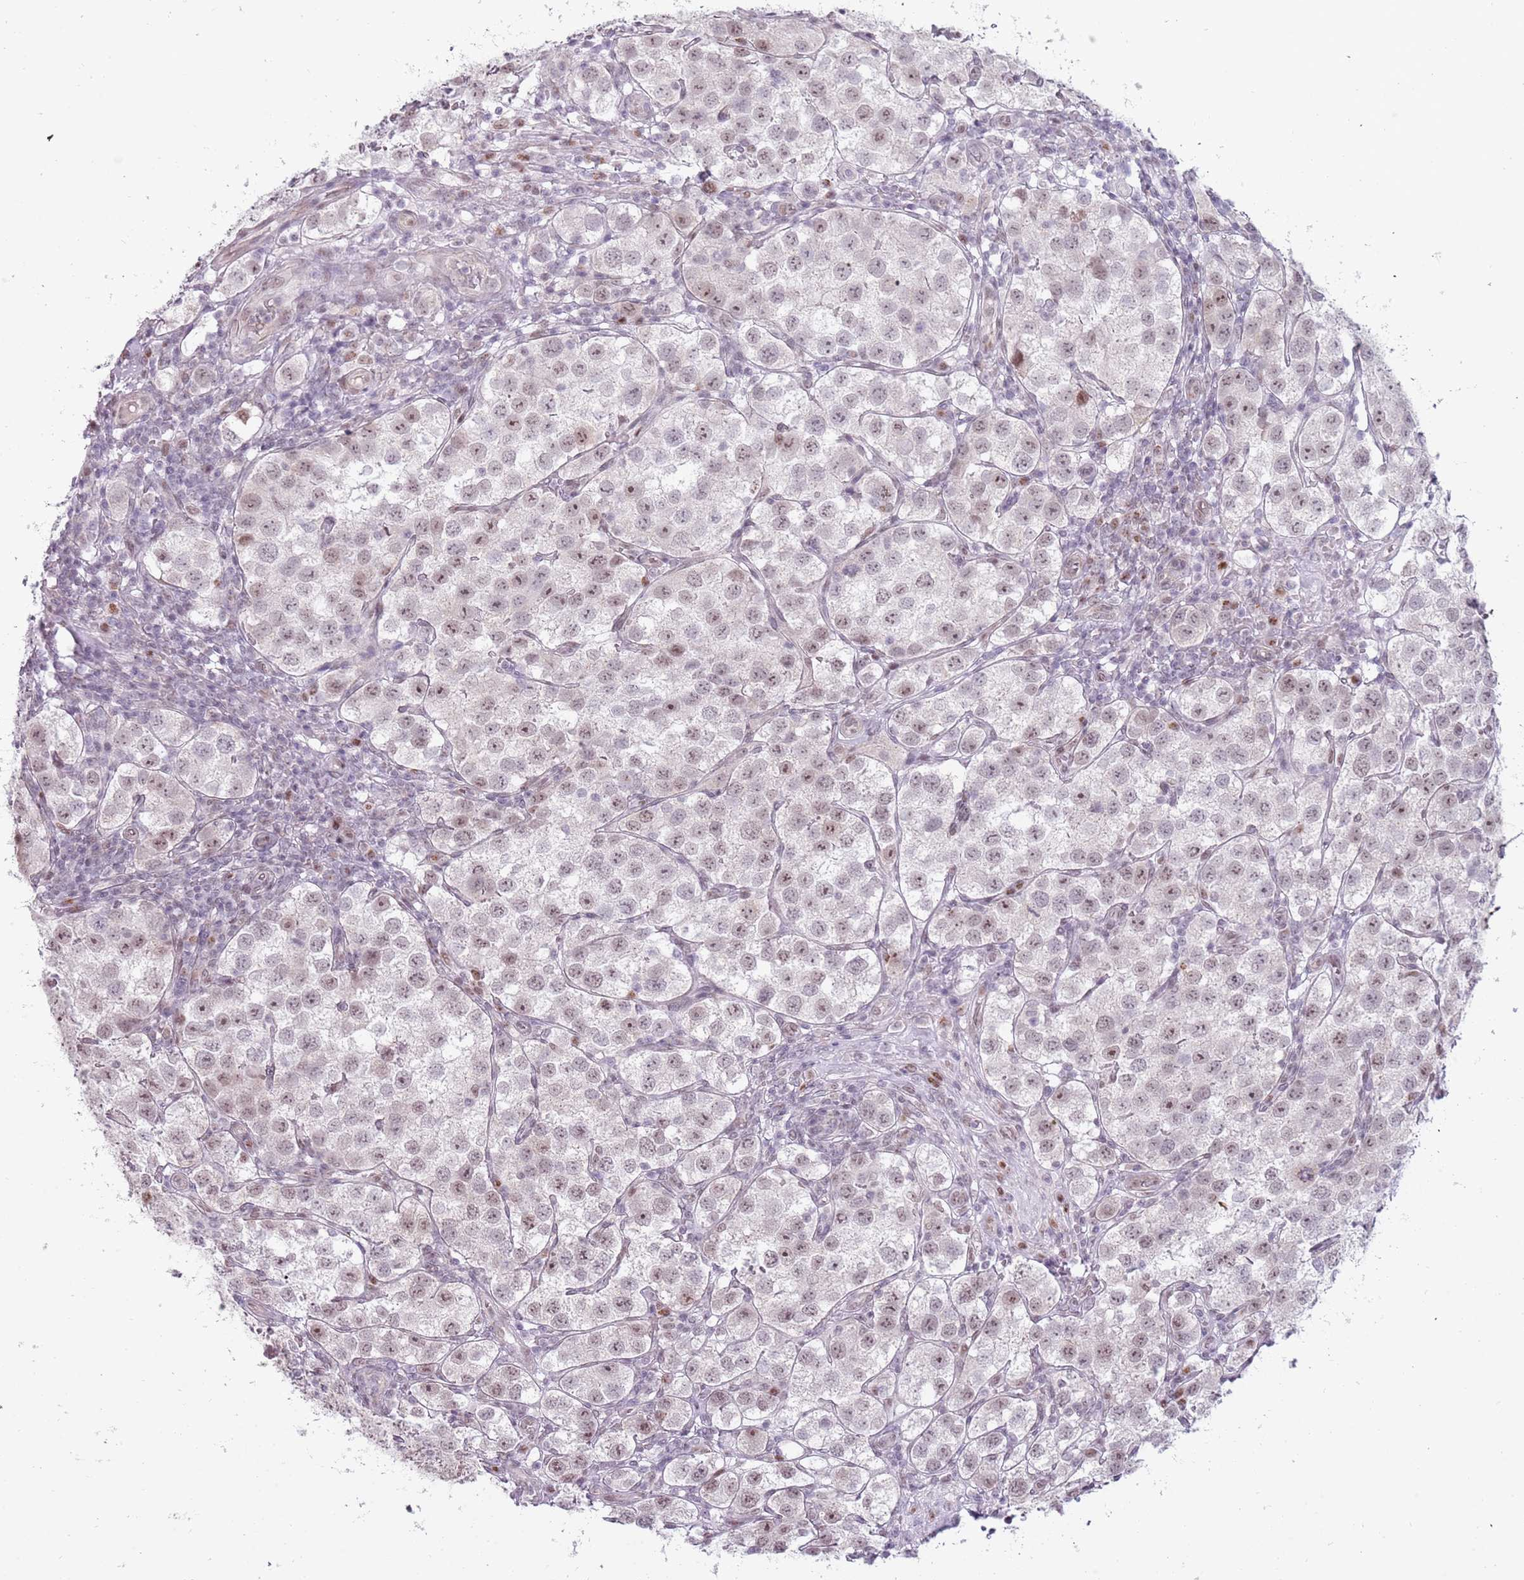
{"staining": {"intensity": "moderate", "quantity": "25%-75%", "location": "nuclear"}, "tissue": "testis cancer", "cell_type": "Tumor cells", "image_type": "cancer", "snomed": [{"axis": "morphology", "description": "Seminoma, NOS"}, {"axis": "topography", "description": "Testis"}], "caption": "Immunohistochemistry (IHC) (DAB (3,3'-diaminobenzidine)) staining of human testis seminoma shows moderate nuclear protein staining in about 25%-75% of tumor cells.", "gene": "REXO4", "patient": {"sex": "male", "age": 37}}